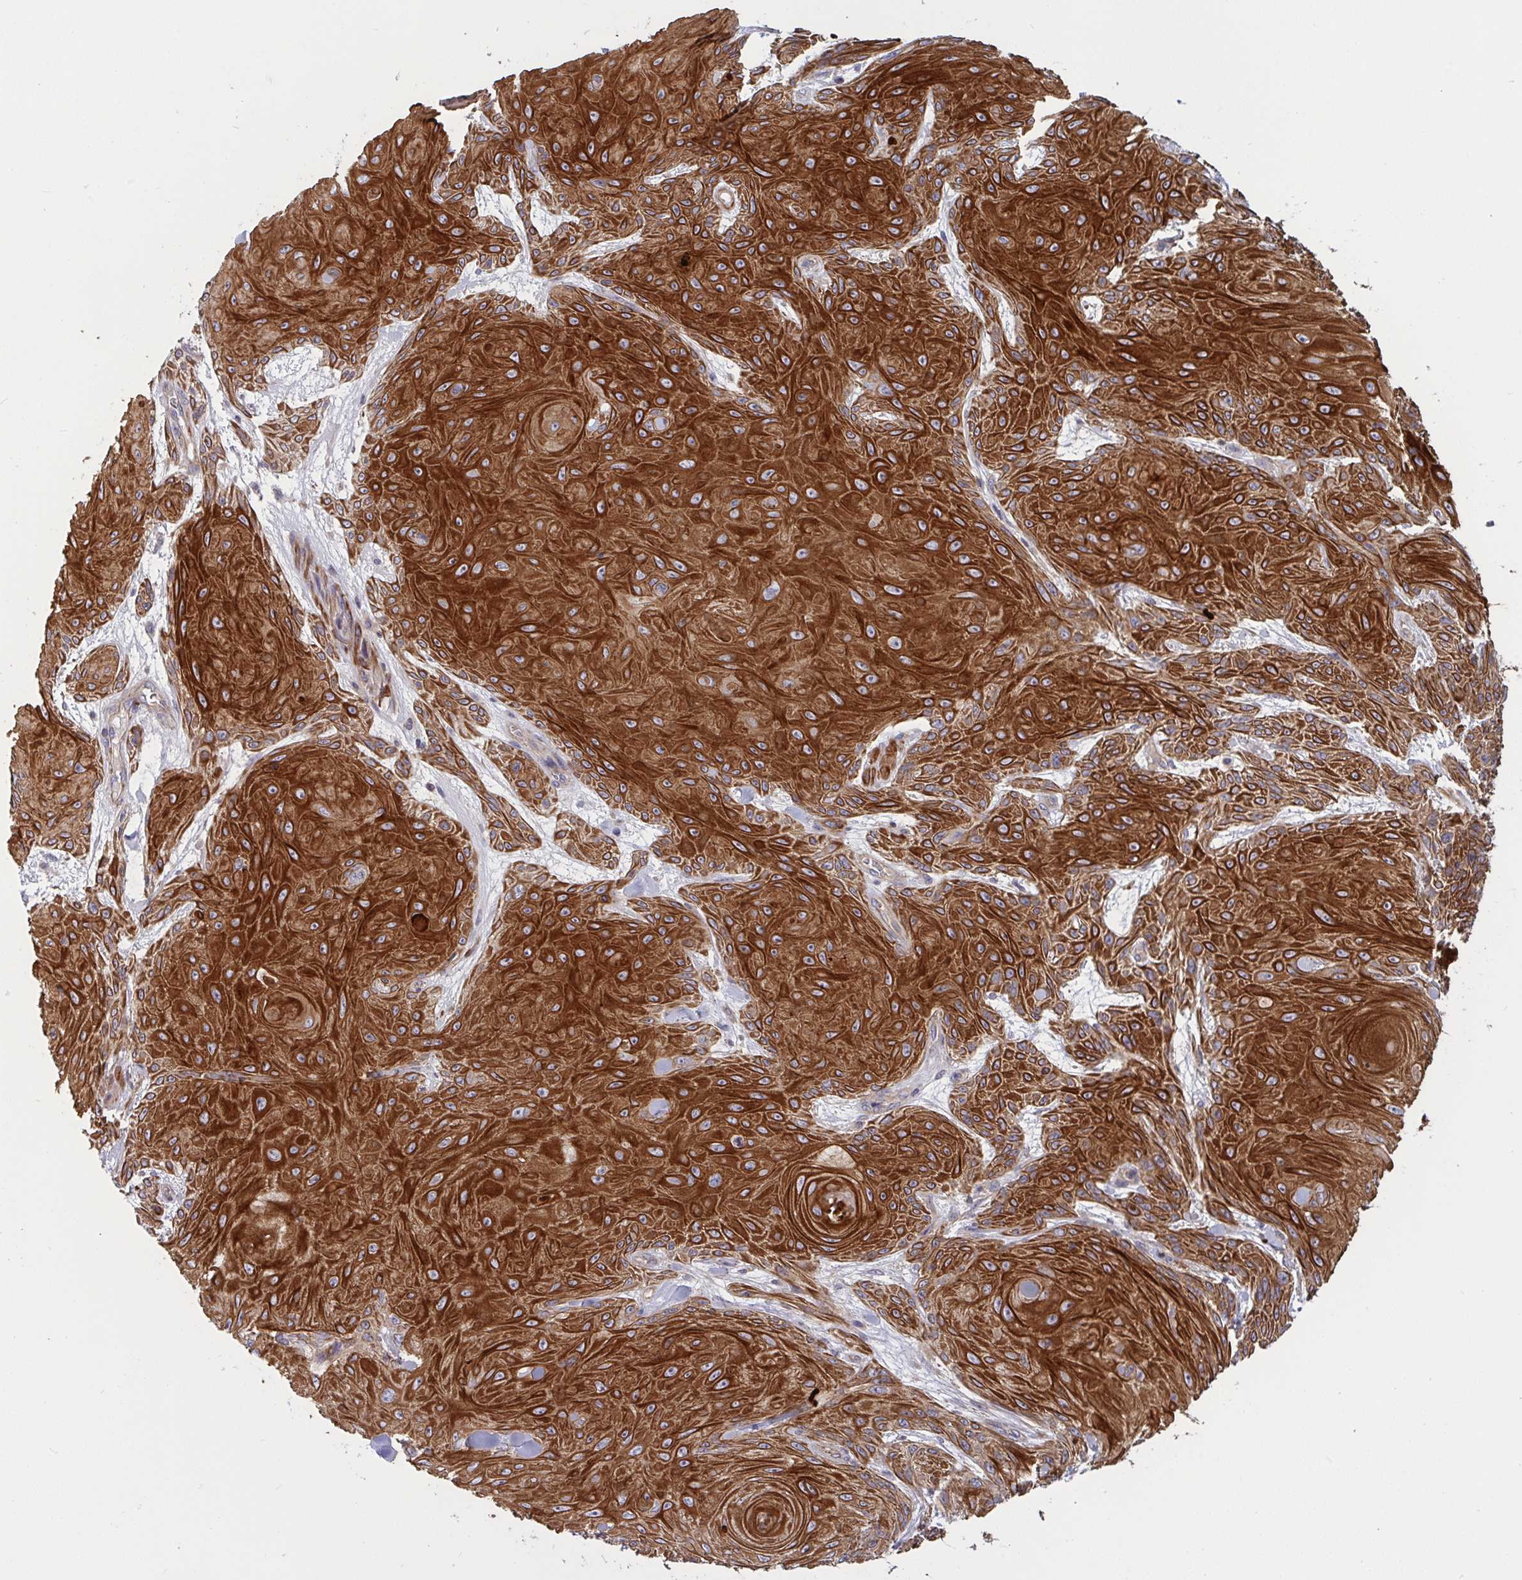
{"staining": {"intensity": "strong", "quantity": ">75%", "location": "cytoplasmic/membranous"}, "tissue": "skin cancer", "cell_type": "Tumor cells", "image_type": "cancer", "snomed": [{"axis": "morphology", "description": "Squamous cell carcinoma, NOS"}, {"axis": "topography", "description": "Skin"}], "caption": "High-power microscopy captured an immunohistochemistry (IHC) image of skin cancer, revealing strong cytoplasmic/membranous expression in approximately >75% of tumor cells. (IHC, brightfield microscopy, high magnification).", "gene": "TANK", "patient": {"sex": "male", "age": 88}}